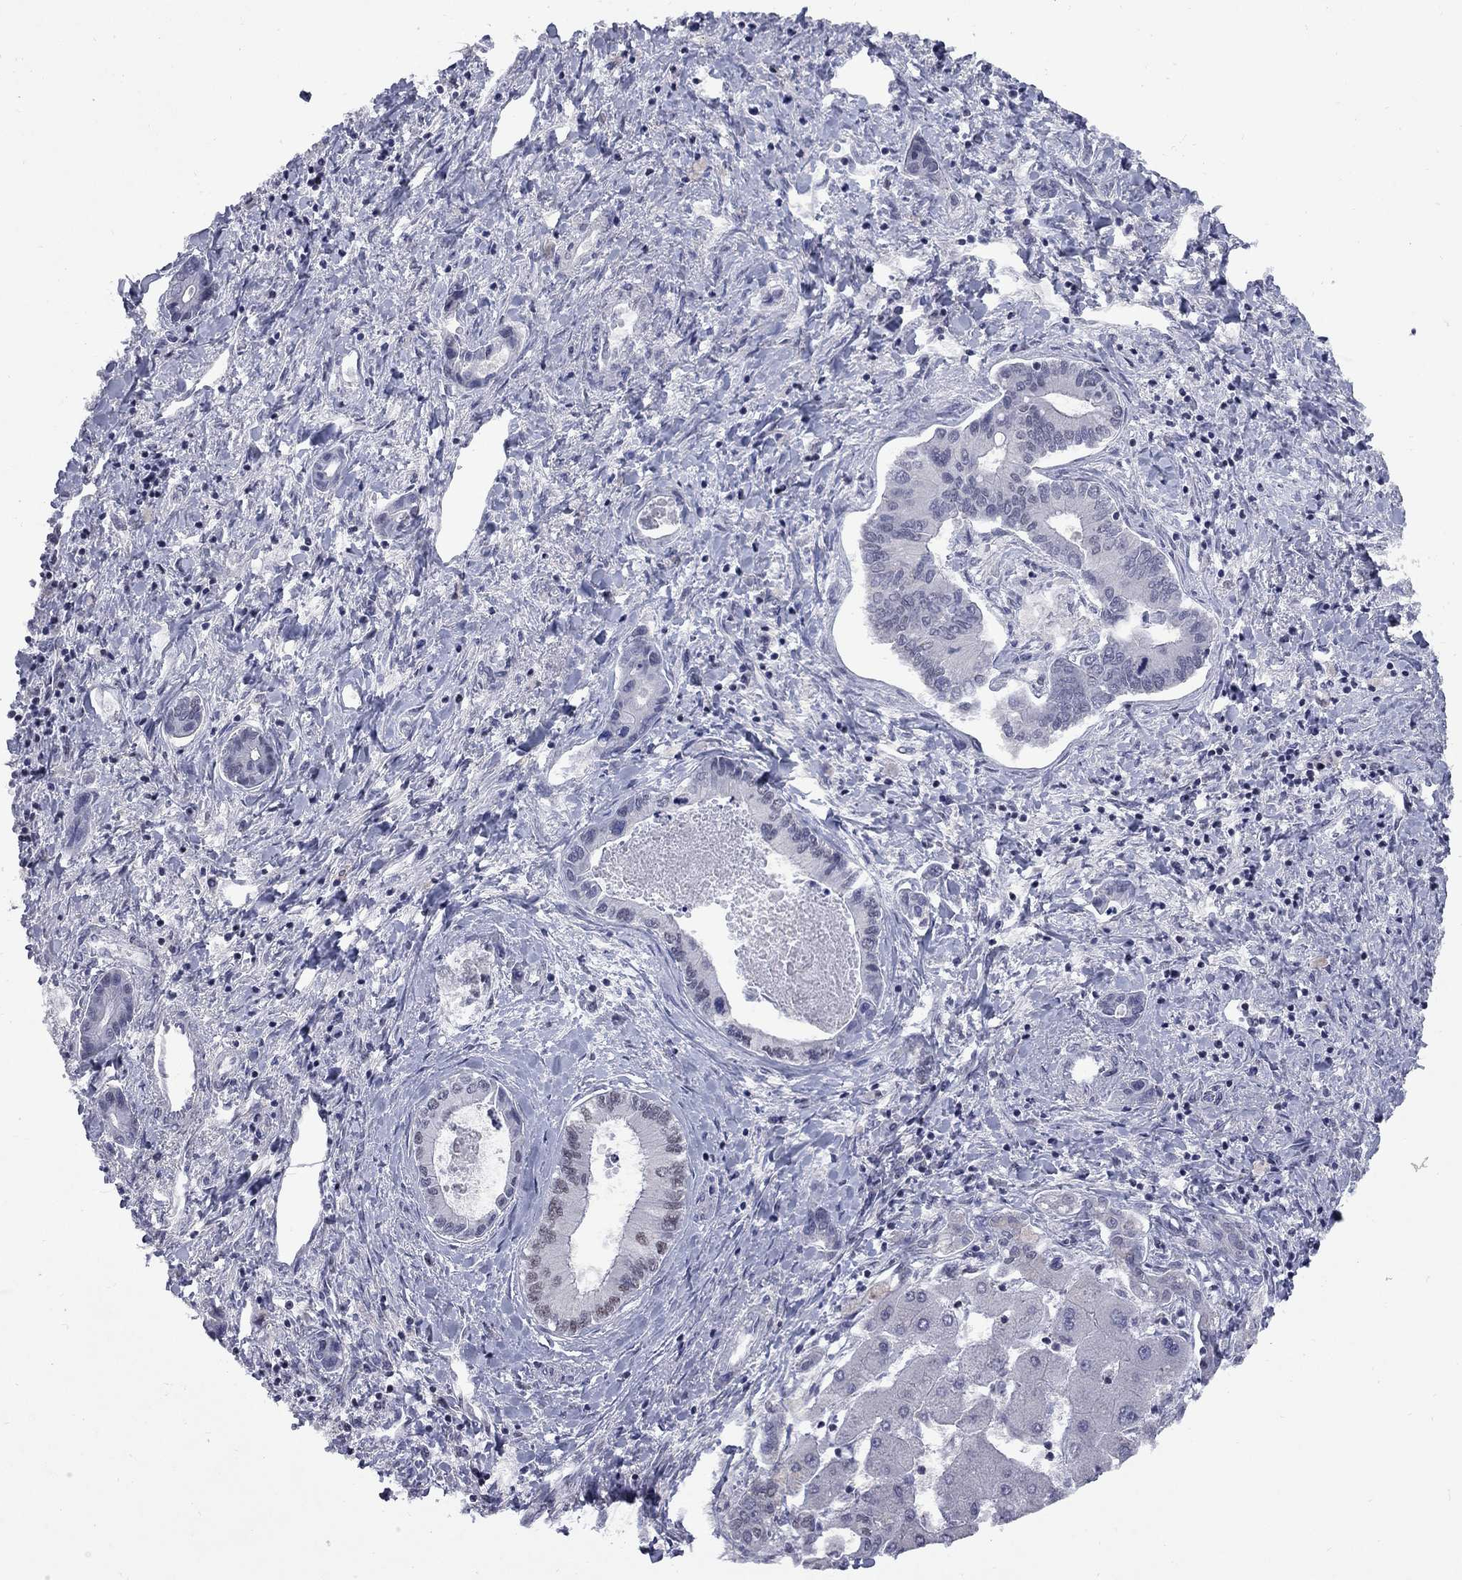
{"staining": {"intensity": "weak", "quantity": "25%-75%", "location": "nuclear"}, "tissue": "liver cancer", "cell_type": "Tumor cells", "image_type": "cancer", "snomed": [{"axis": "morphology", "description": "Cholangiocarcinoma"}, {"axis": "topography", "description": "Liver"}], "caption": "IHC image of human liver cholangiocarcinoma stained for a protein (brown), which exhibits low levels of weak nuclear expression in approximately 25%-75% of tumor cells.", "gene": "TAF9", "patient": {"sex": "male", "age": 66}}